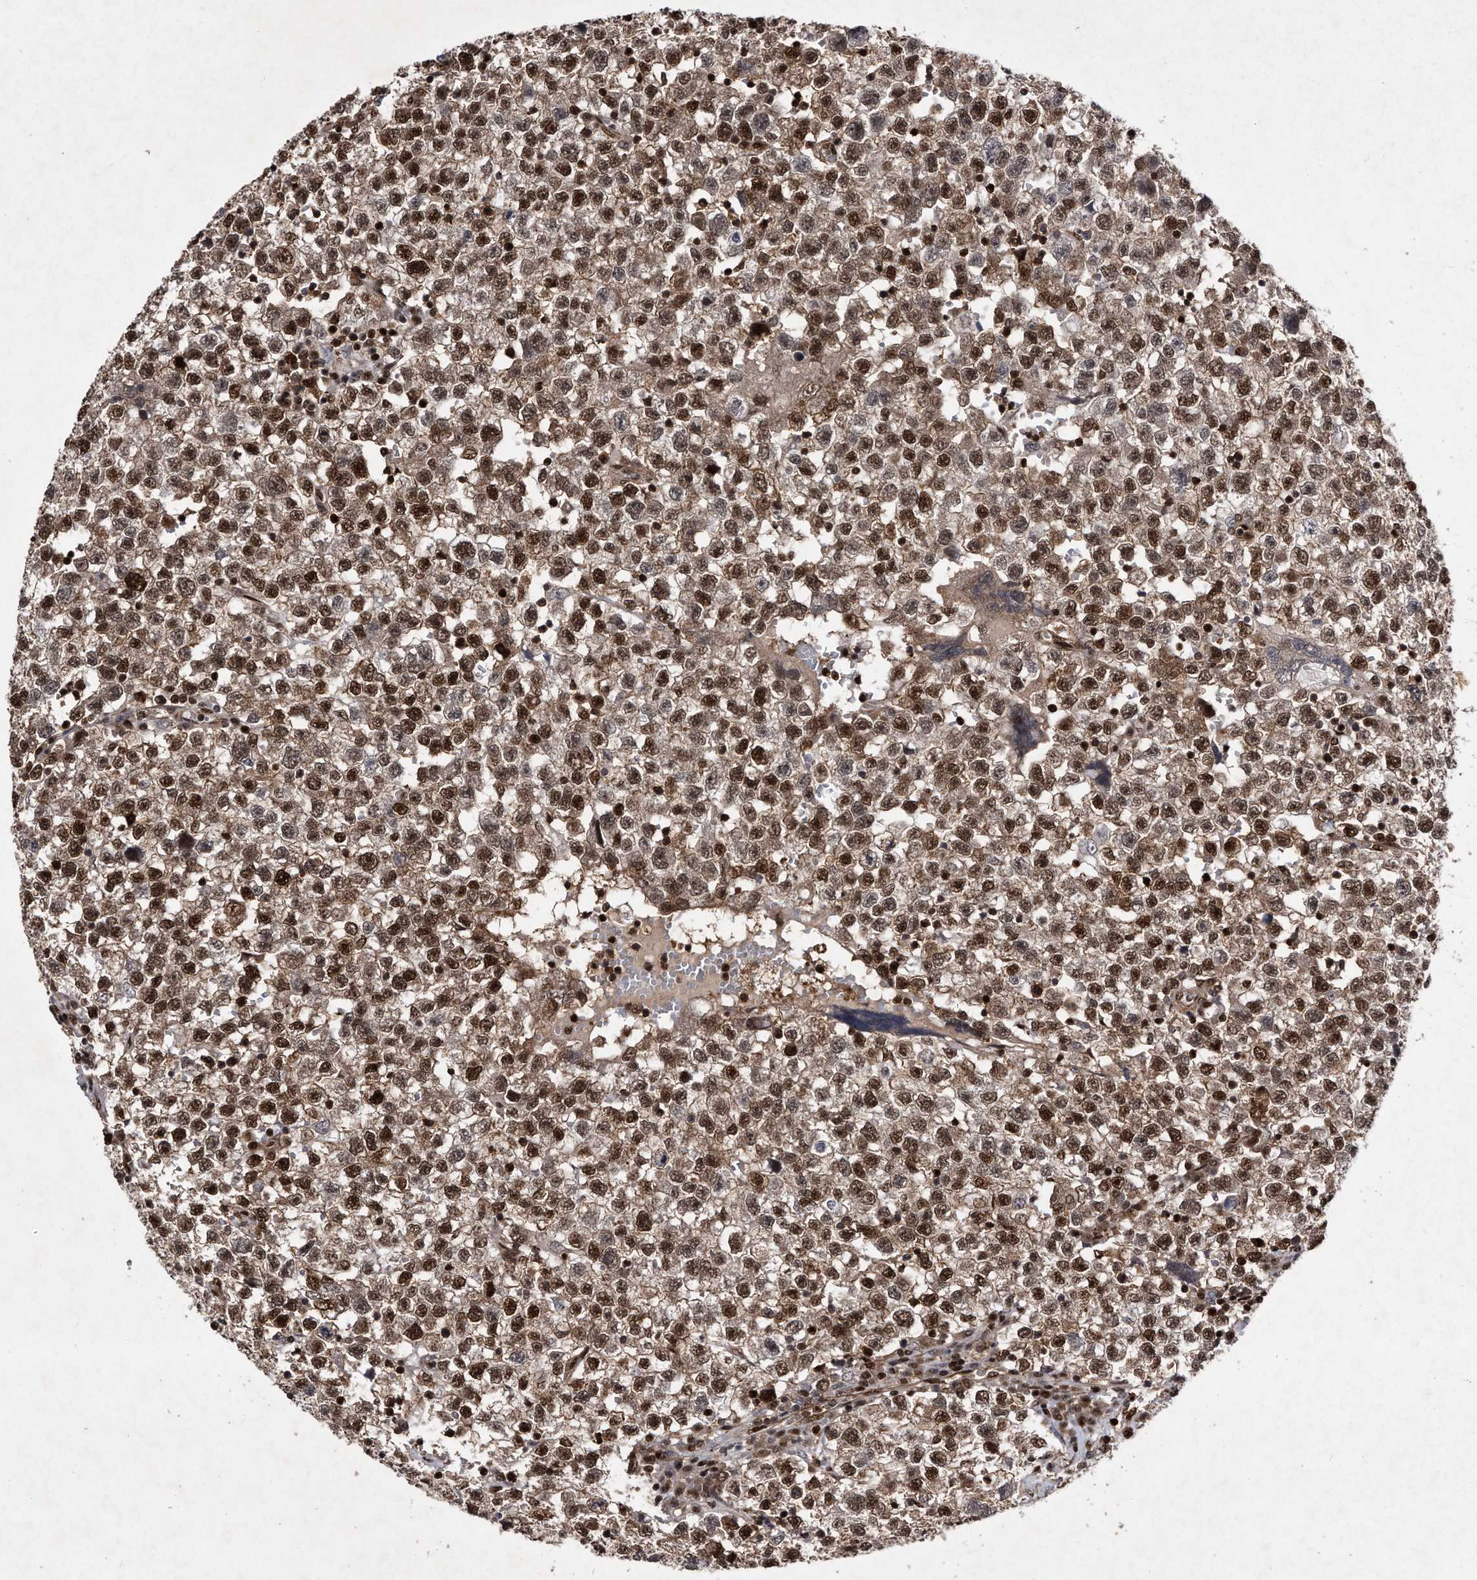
{"staining": {"intensity": "strong", "quantity": ">75%", "location": "nuclear"}, "tissue": "testis cancer", "cell_type": "Tumor cells", "image_type": "cancer", "snomed": [{"axis": "morphology", "description": "Seminoma, NOS"}, {"axis": "topography", "description": "Testis"}], "caption": "Protein positivity by immunohistochemistry reveals strong nuclear expression in about >75% of tumor cells in seminoma (testis).", "gene": "RAD23B", "patient": {"sex": "male", "age": 22}}